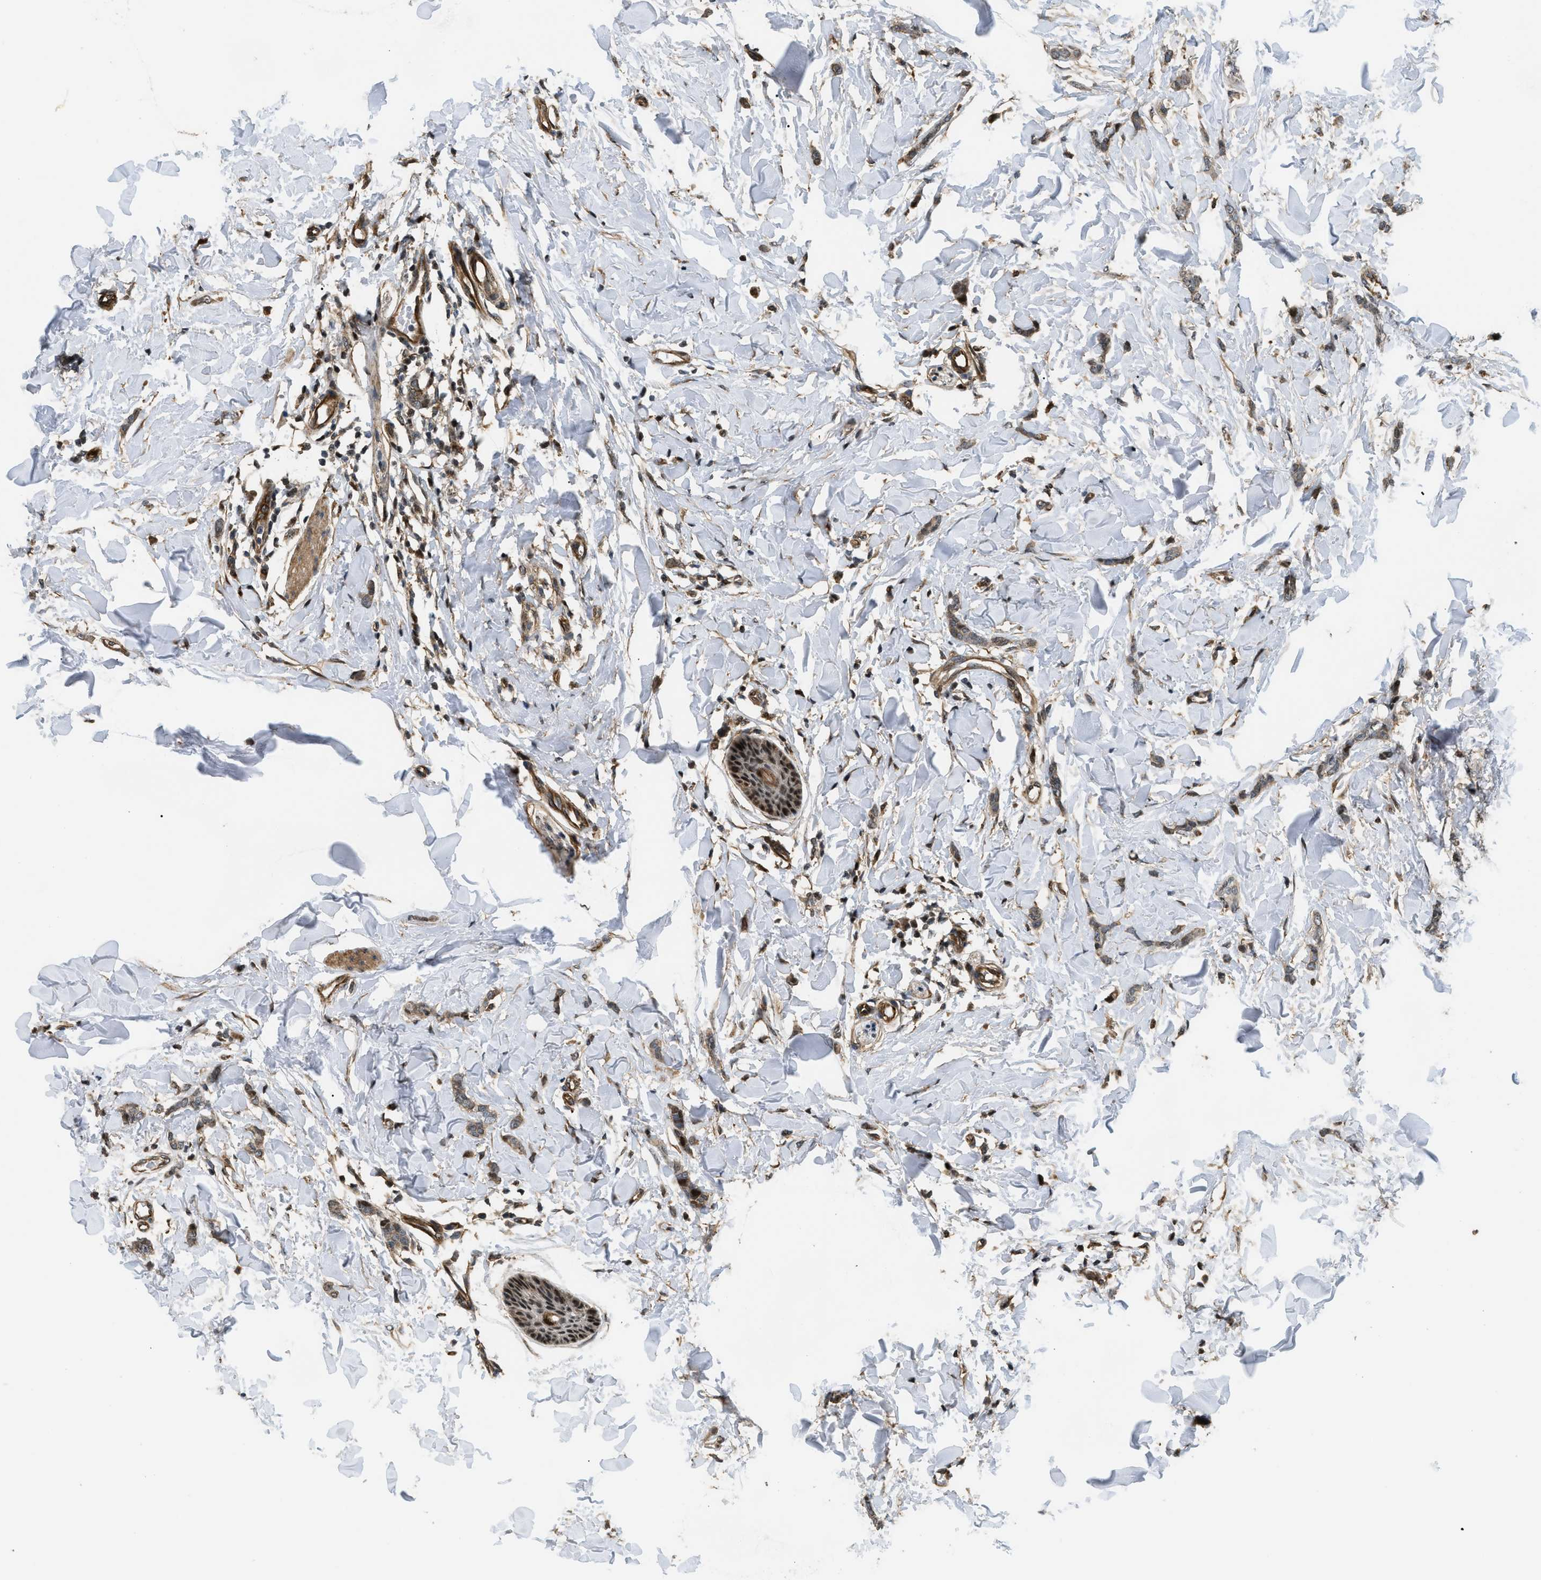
{"staining": {"intensity": "moderate", "quantity": ">75%", "location": "cytoplasmic/membranous"}, "tissue": "breast cancer", "cell_type": "Tumor cells", "image_type": "cancer", "snomed": [{"axis": "morphology", "description": "Lobular carcinoma"}, {"axis": "topography", "description": "Skin"}, {"axis": "topography", "description": "Breast"}], "caption": "This image reveals IHC staining of human lobular carcinoma (breast), with medium moderate cytoplasmic/membranous staining in approximately >75% of tumor cells.", "gene": "LTA4H", "patient": {"sex": "female", "age": 46}}